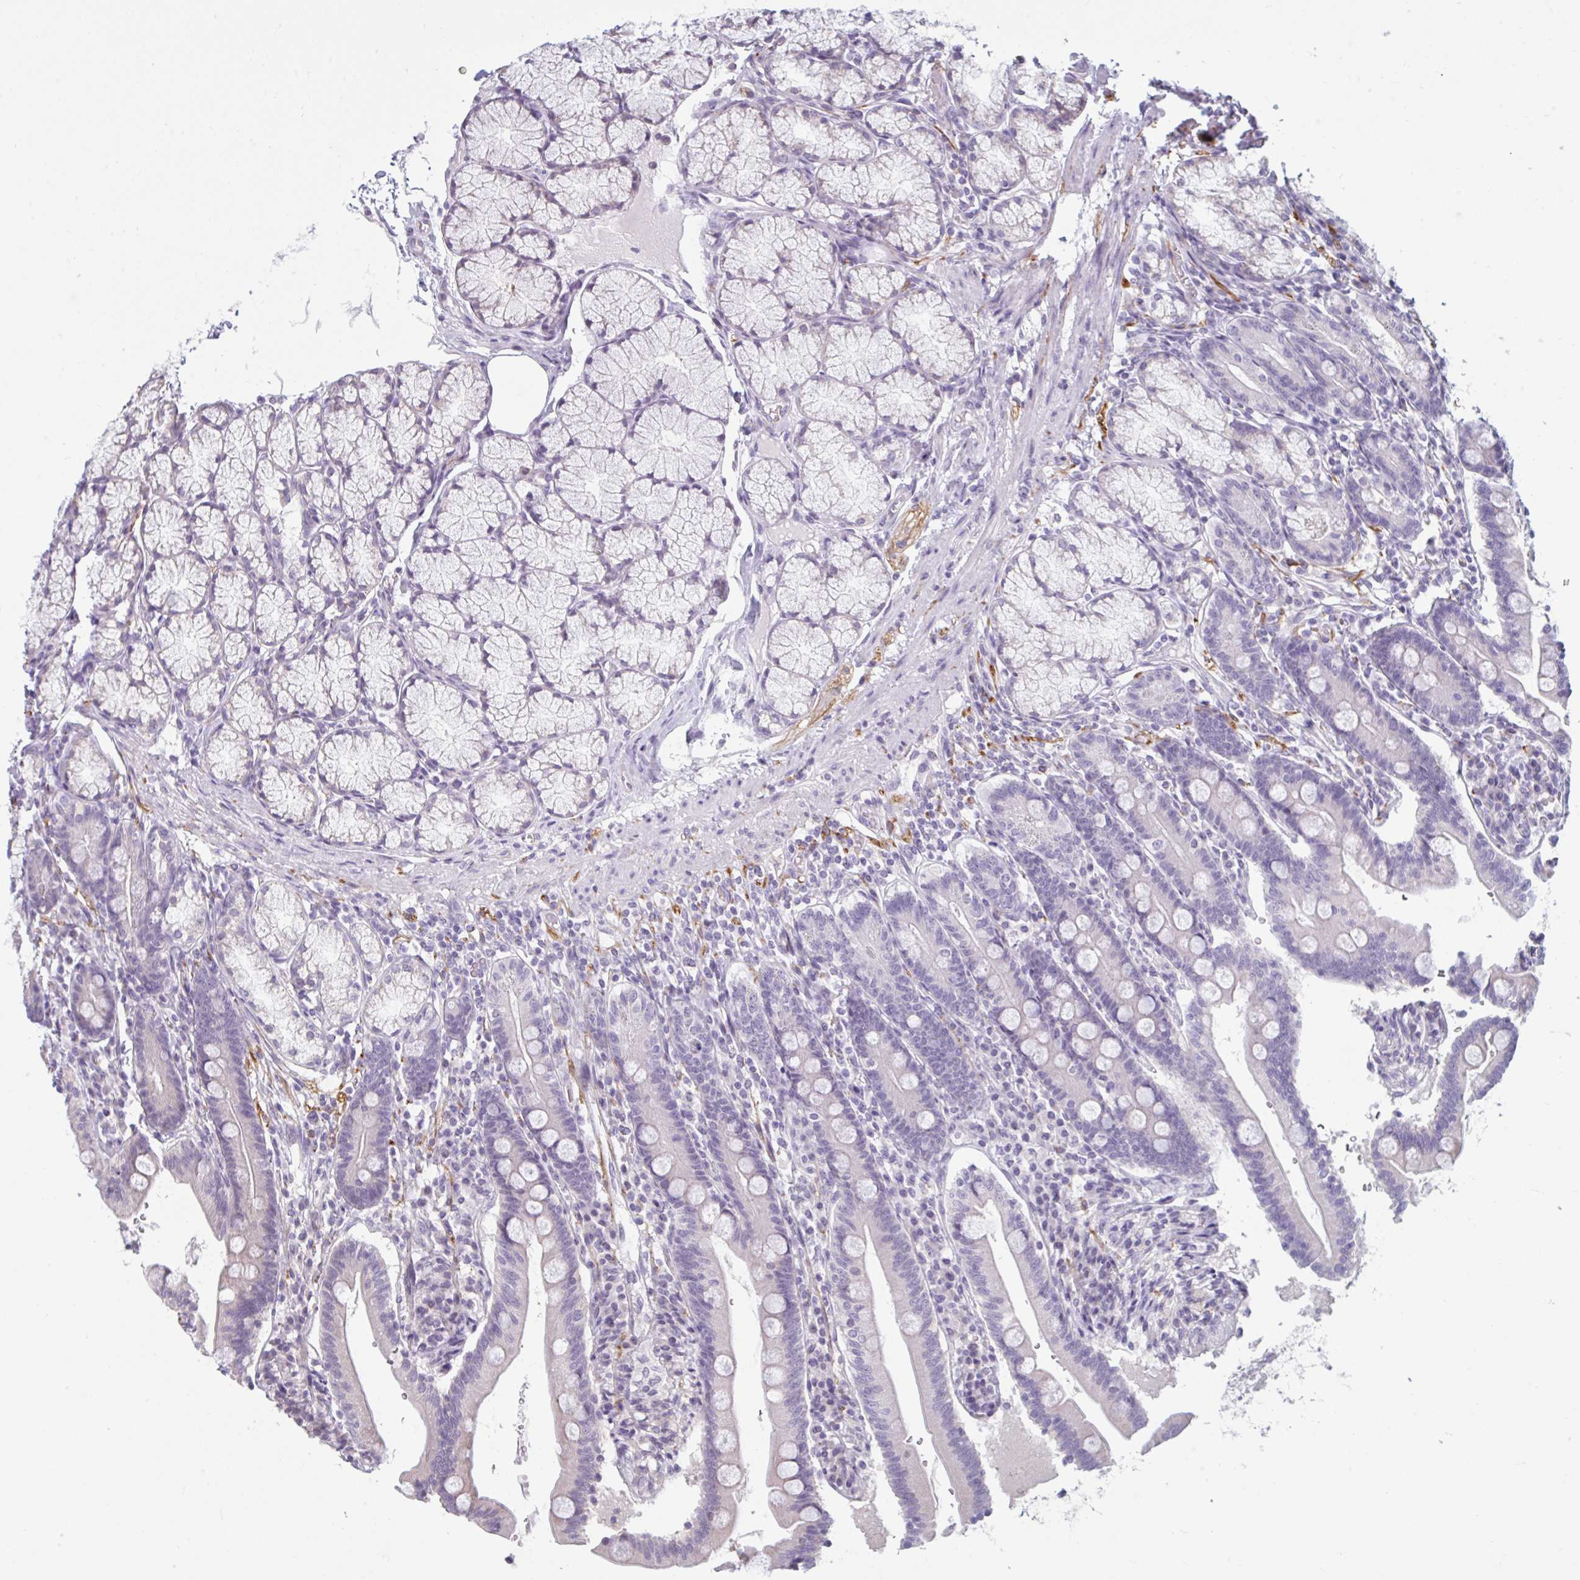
{"staining": {"intensity": "negative", "quantity": "none", "location": "none"}, "tissue": "duodenum", "cell_type": "Glandular cells", "image_type": "normal", "snomed": [{"axis": "morphology", "description": "Normal tissue, NOS"}, {"axis": "topography", "description": "Duodenum"}], "caption": "Immunohistochemistry (IHC) micrograph of benign duodenum stained for a protein (brown), which demonstrates no positivity in glandular cells.", "gene": "CDH19", "patient": {"sex": "female", "age": 67}}